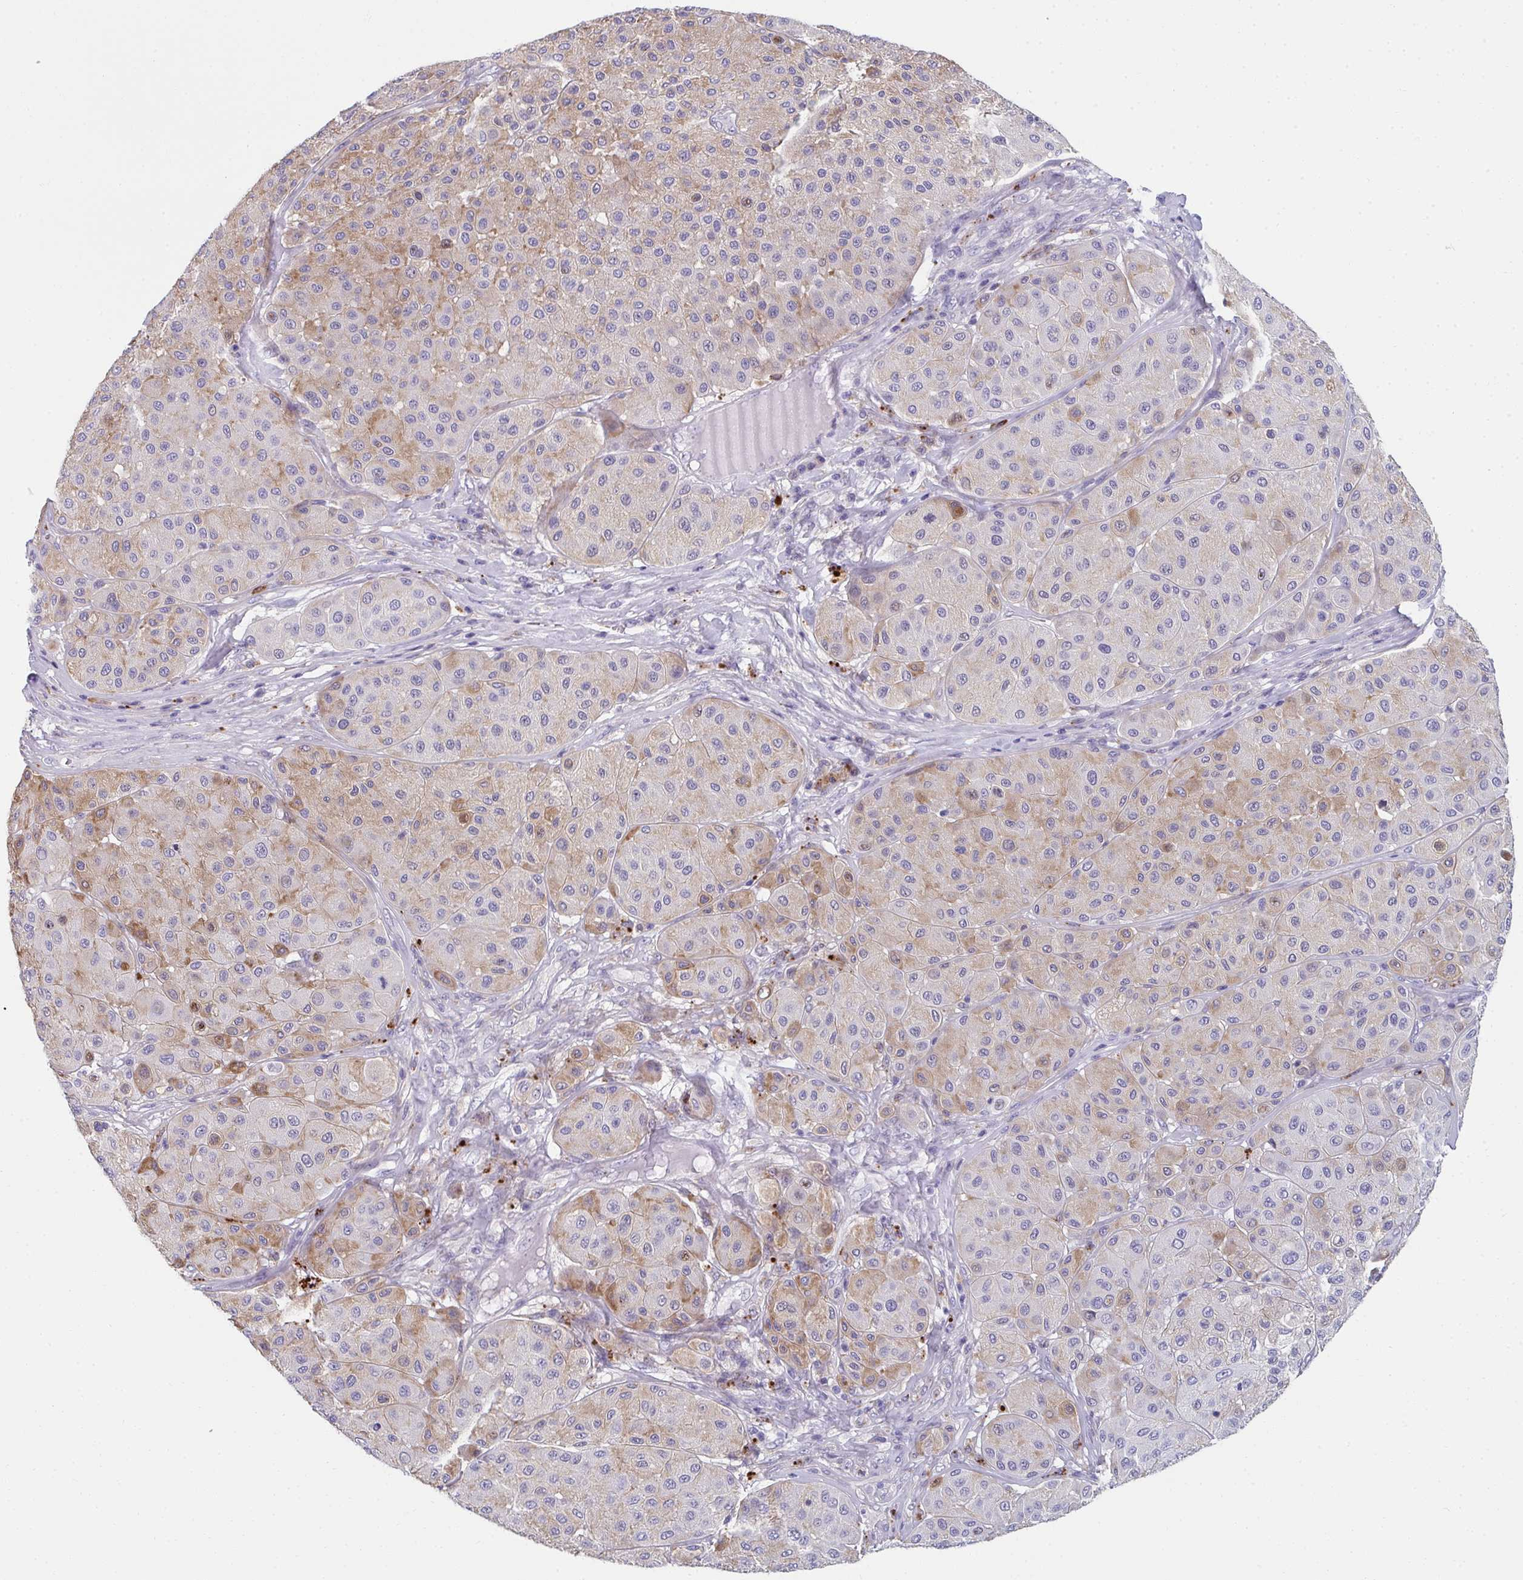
{"staining": {"intensity": "moderate", "quantity": "25%-75%", "location": "cytoplasmic/membranous"}, "tissue": "melanoma", "cell_type": "Tumor cells", "image_type": "cancer", "snomed": [{"axis": "morphology", "description": "Malignant melanoma, Metastatic site"}, {"axis": "topography", "description": "Smooth muscle"}], "caption": "A micrograph of malignant melanoma (metastatic site) stained for a protein exhibits moderate cytoplasmic/membranous brown staining in tumor cells.", "gene": "EIF1AD", "patient": {"sex": "male", "age": 41}}